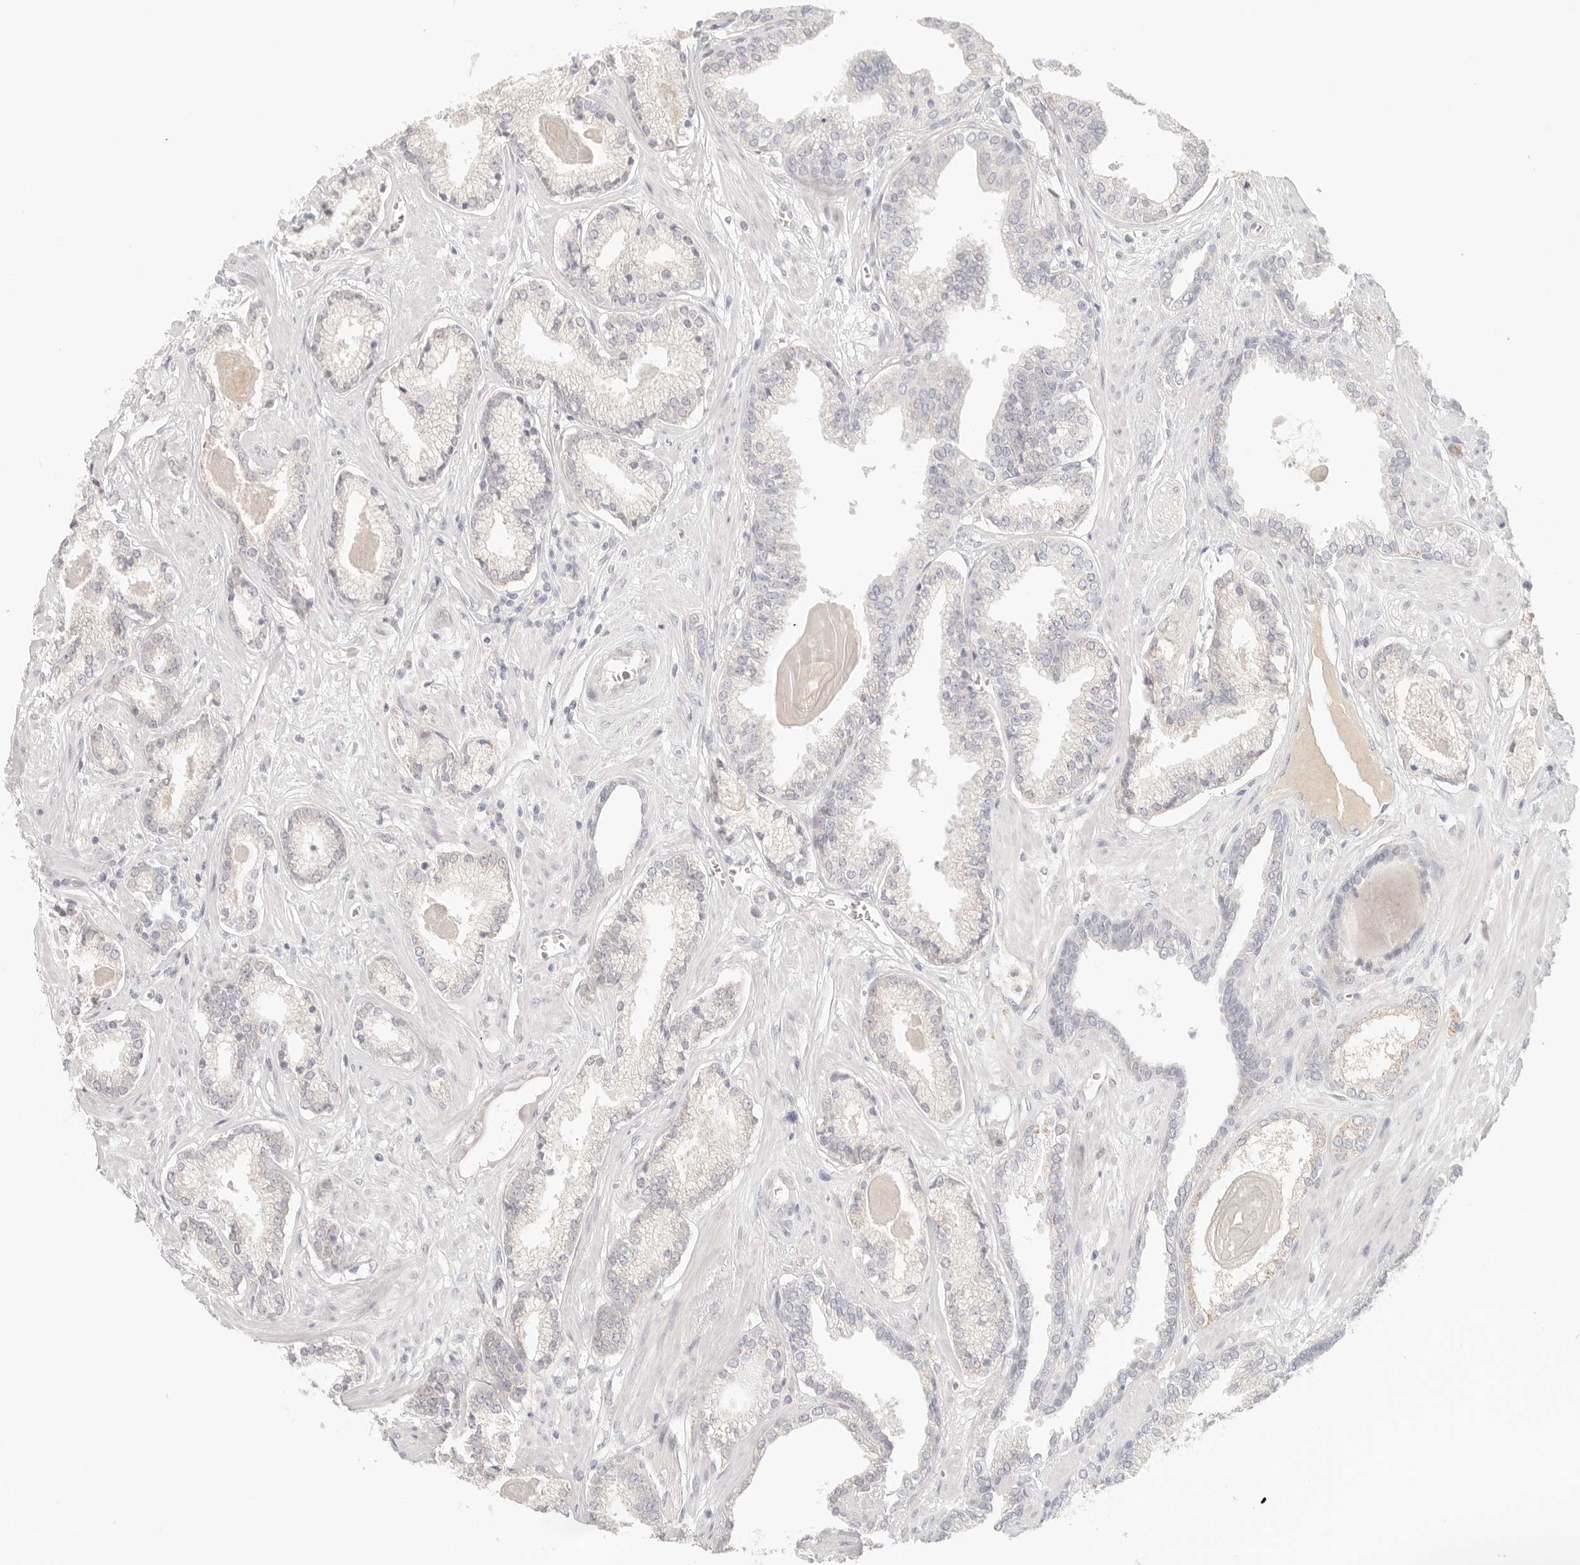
{"staining": {"intensity": "negative", "quantity": "none", "location": "none"}, "tissue": "prostate cancer", "cell_type": "Tumor cells", "image_type": "cancer", "snomed": [{"axis": "morphology", "description": "Adenocarcinoma, Low grade"}, {"axis": "topography", "description": "Prostate"}], "caption": "Immunohistochemistry (IHC) of human prostate cancer shows no staining in tumor cells. The staining was performed using DAB to visualize the protein expression in brown, while the nuclei were stained in blue with hematoxylin (Magnification: 20x).", "gene": "SPHK1", "patient": {"sex": "male", "age": 70}}